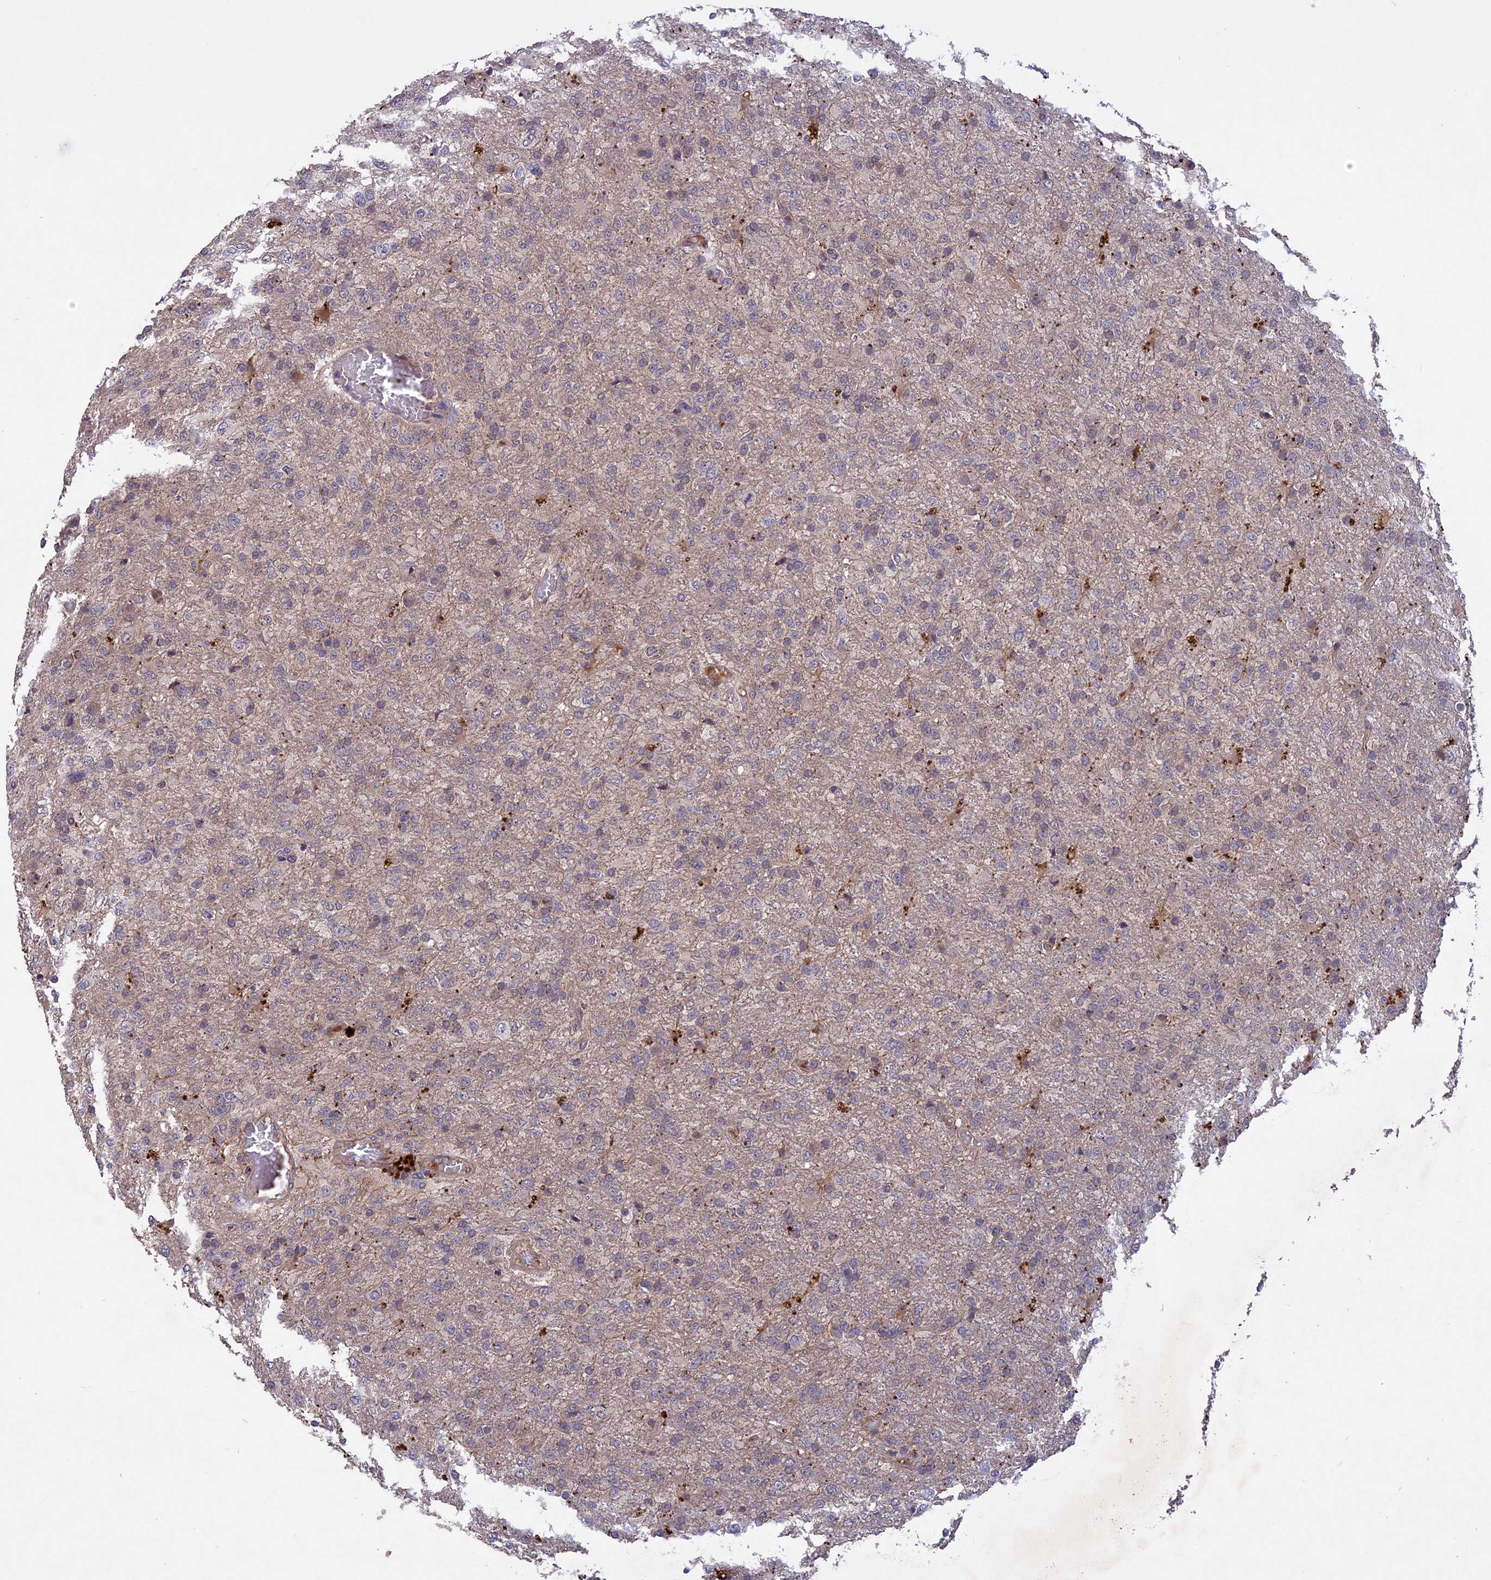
{"staining": {"intensity": "negative", "quantity": "none", "location": "none"}, "tissue": "glioma", "cell_type": "Tumor cells", "image_type": "cancer", "snomed": [{"axis": "morphology", "description": "Glioma, malignant, High grade"}, {"axis": "topography", "description": "Brain"}], "caption": "IHC of malignant high-grade glioma reveals no expression in tumor cells.", "gene": "ADO", "patient": {"sex": "female", "age": 74}}